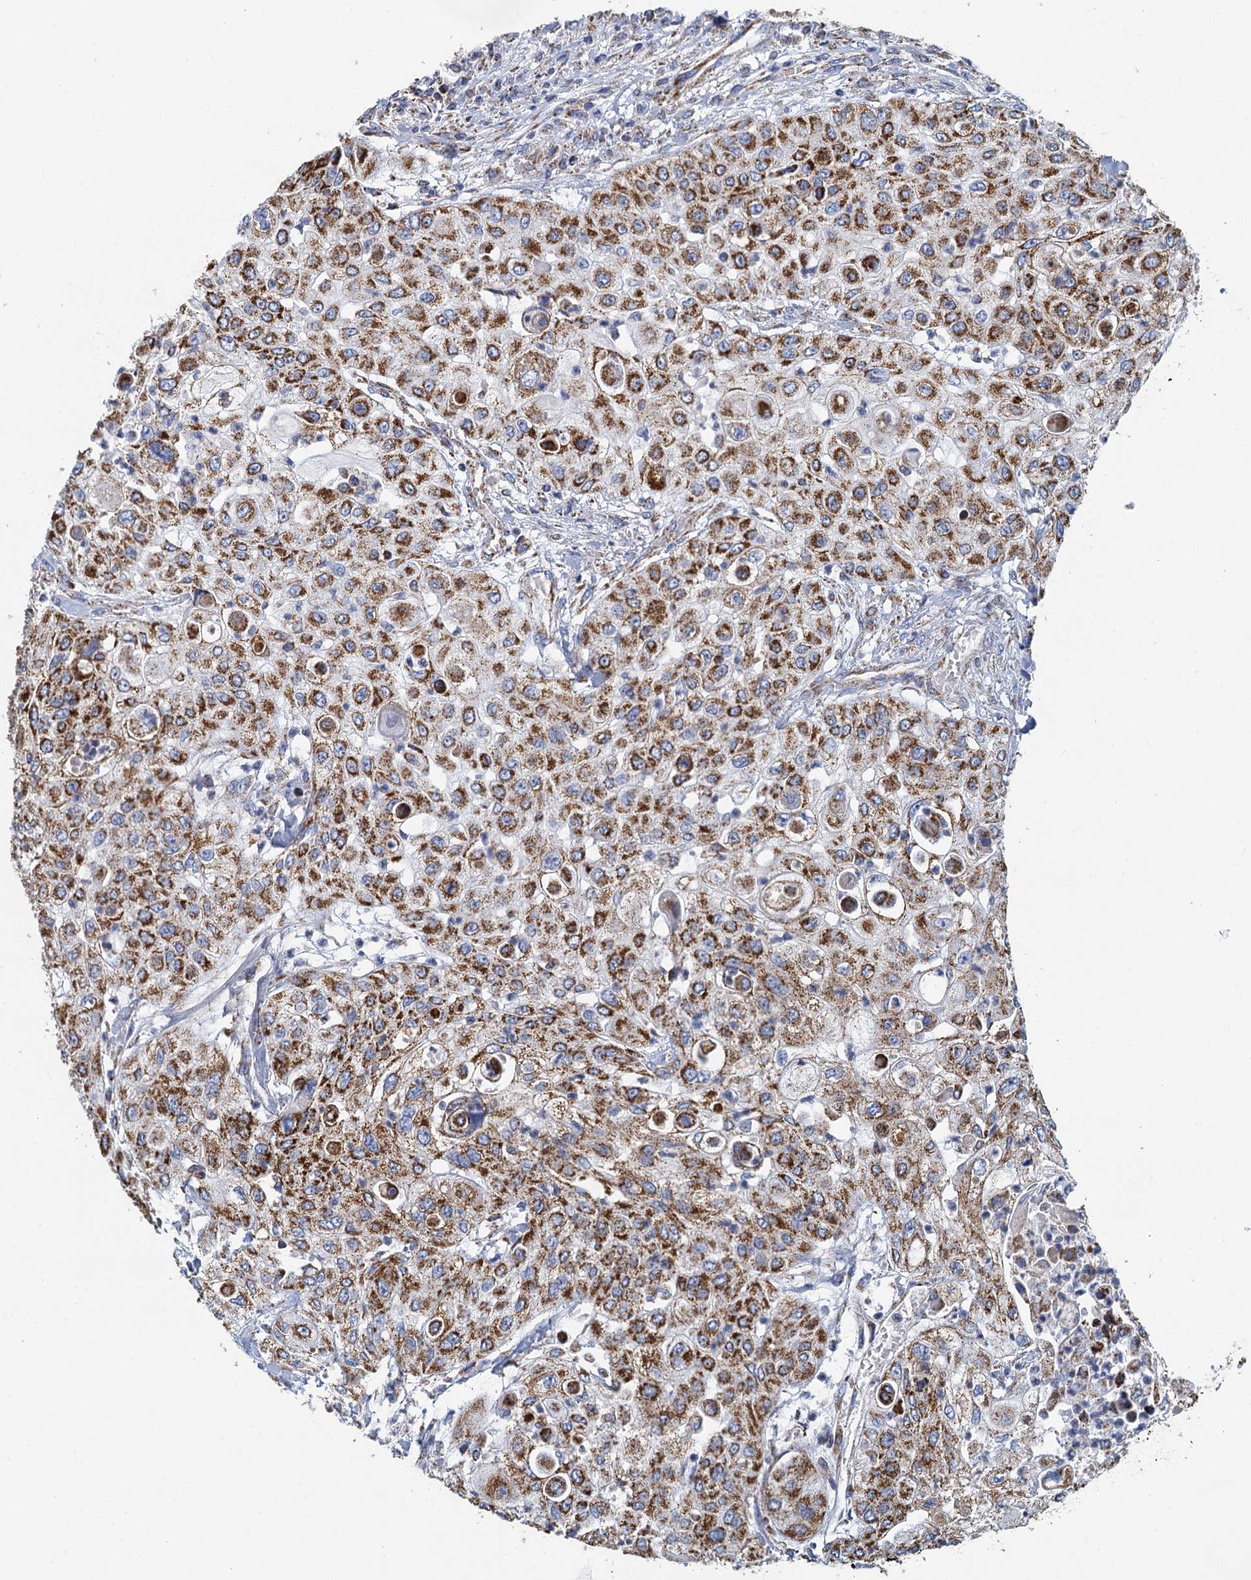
{"staining": {"intensity": "moderate", "quantity": ">75%", "location": "cytoplasmic/membranous"}, "tissue": "urothelial cancer", "cell_type": "Tumor cells", "image_type": "cancer", "snomed": [{"axis": "morphology", "description": "Urothelial carcinoma, High grade"}, {"axis": "topography", "description": "Urinary bladder"}], "caption": "The micrograph reveals a brown stain indicating the presence of a protein in the cytoplasmic/membranous of tumor cells in urothelial carcinoma (high-grade).", "gene": "CCP110", "patient": {"sex": "female", "age": 79}}